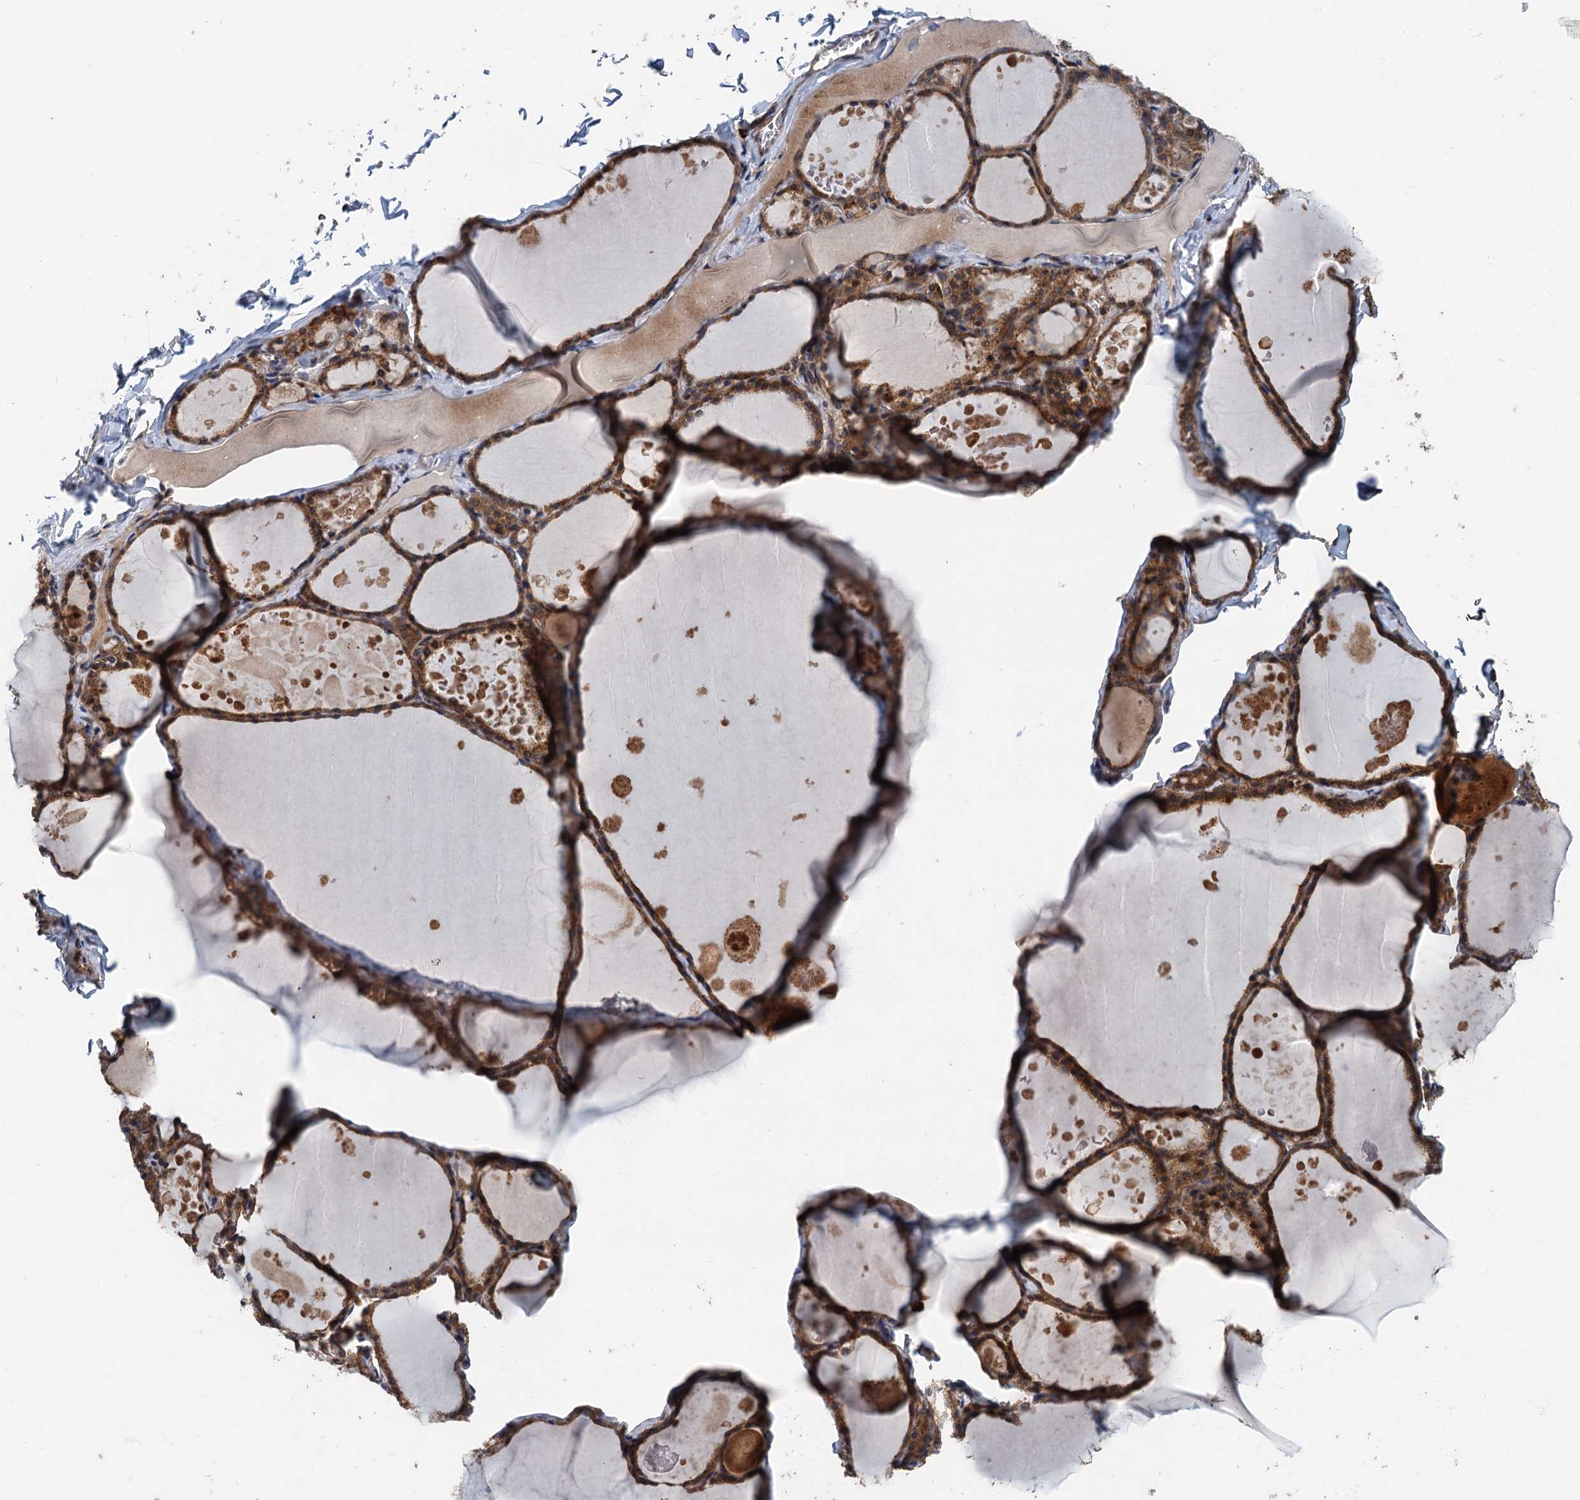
{"staining": {"intensity": "moderate", "quantity": ">75%", "location": "cytoplasmic/membranous"}, "tissue": "thyroid gland", "cell_type": "Glandular cells", "image_type": "normal", "snomed": [{"axis": "morphology", "description": "Normal tissue, NOS"}, {"axis": "topography", "description": "Thyroid gland"}], "caption": "DAB immunohistochemical staining of benign thyroid gland shows moderate cytoplasmic/membranous protein staining in about >75% of glandular cells.", "gene": "BORCS5", "patient": {"sex": "male", "age": 56}}